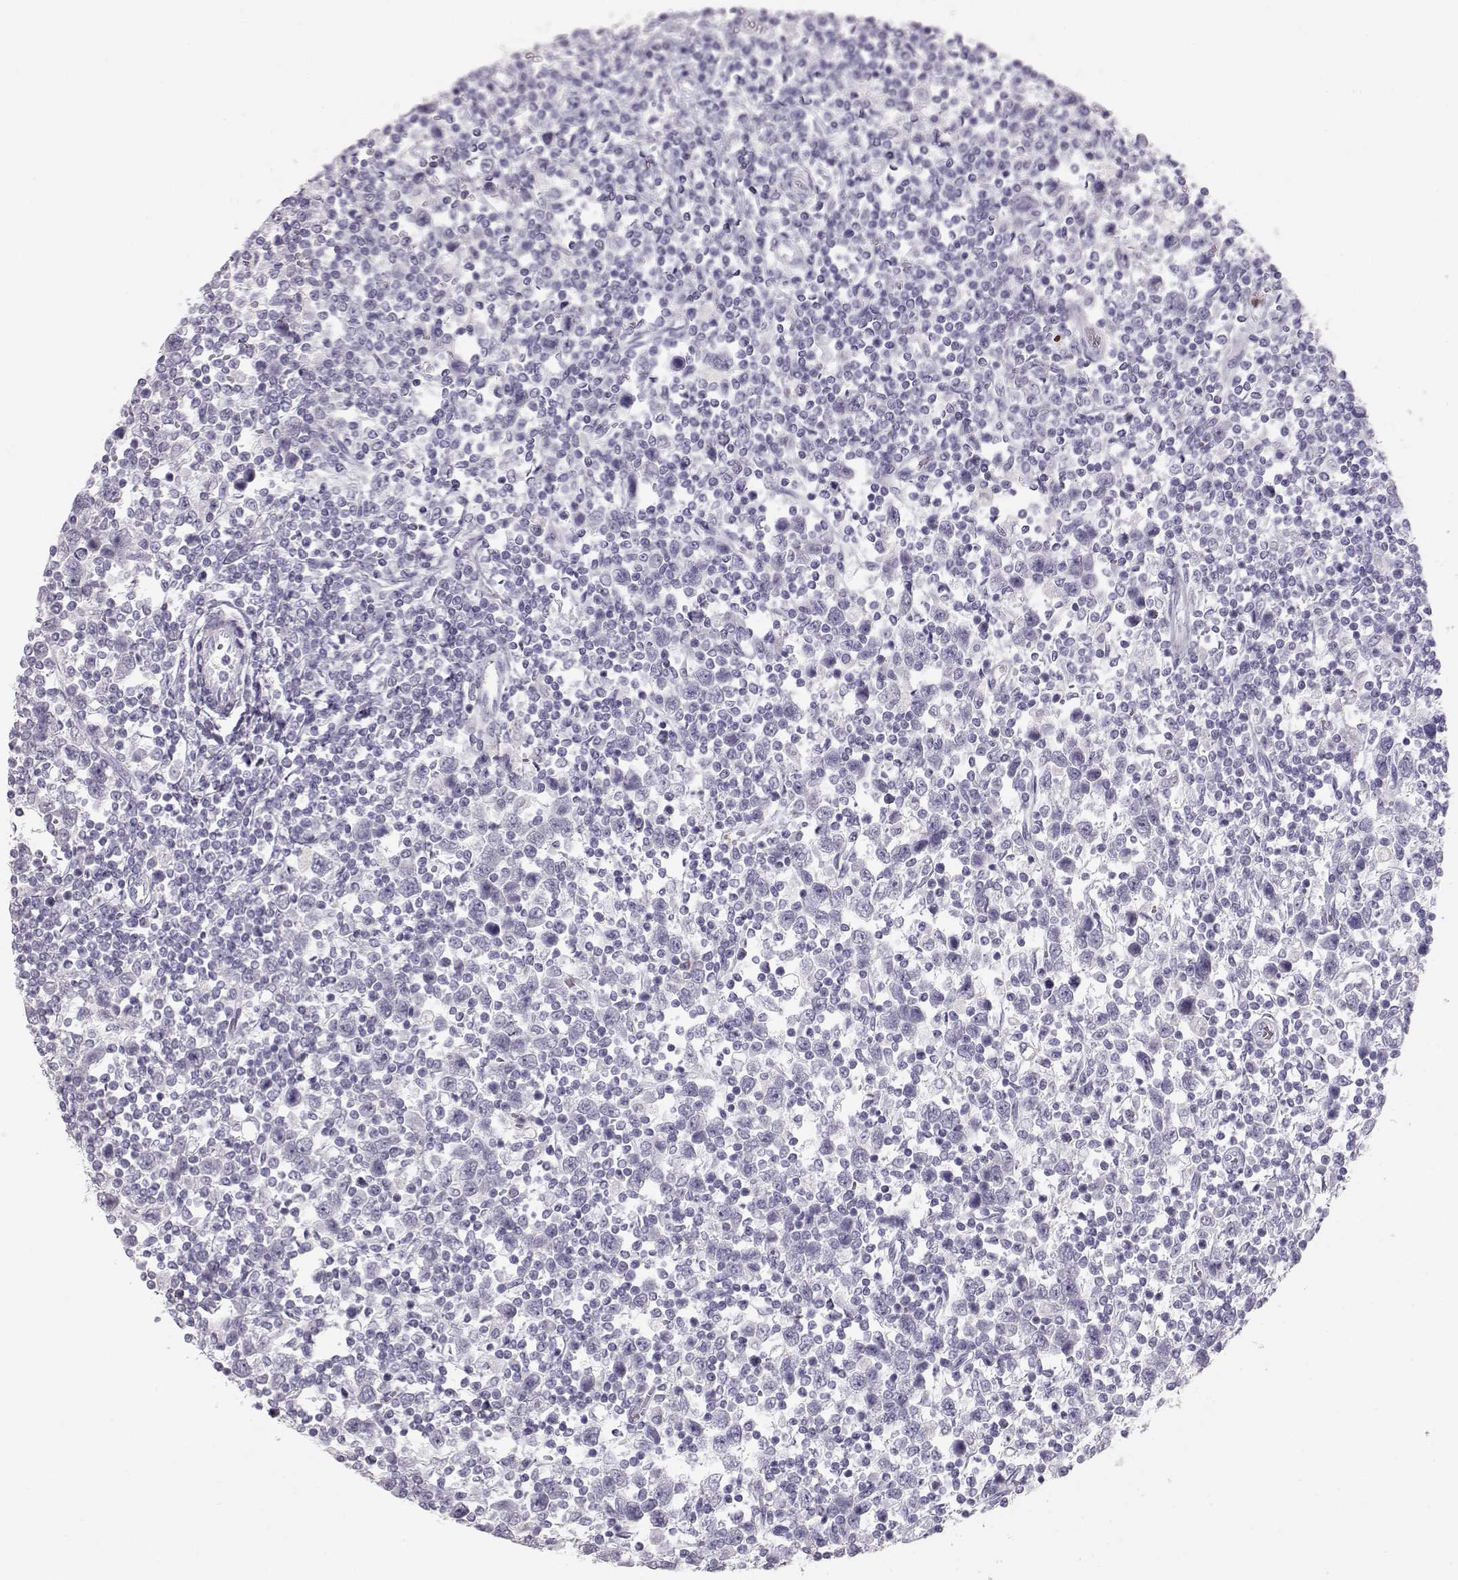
{"staining": {"intensity": "negative", "quantity": "none", "location": "none"}, "tissue": "testis cancer", "cell_type": "Tumor cells", "image_type": "cancer", "snomed": [{"axis": "morphology", "description": "Normal tissue, NOS"}, {"axis": "morphology", "description": "Seminoma, NOS"}, {"axis": "topography", "description": "Testis"}, {"axis": "topography", "description": "Epididymis"}], "caption": "Tumor cells are negative for brown protein staining in seminoma (testis).", "gene": "MIP", "patient": {"sex": "male", "age": 34}}